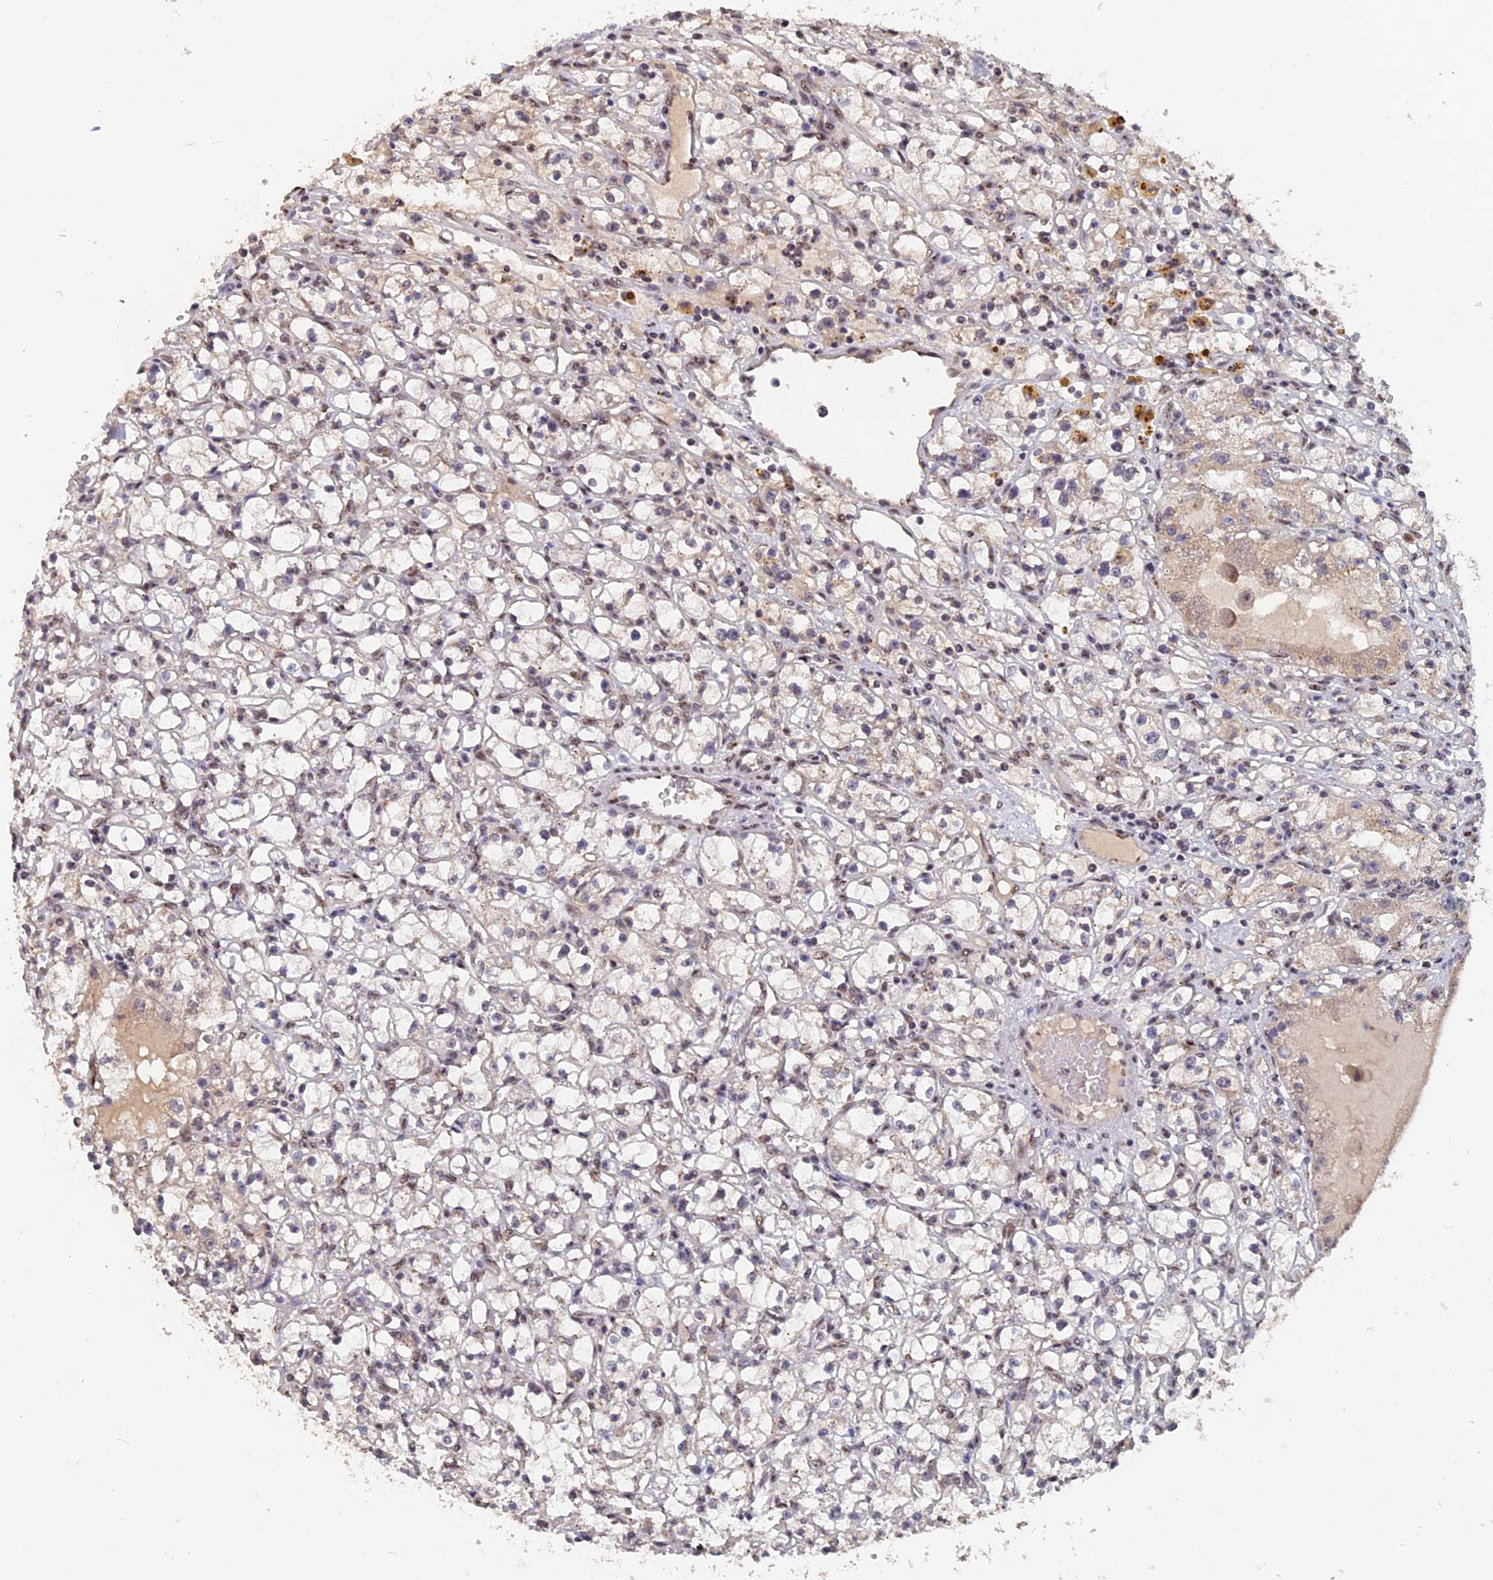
{"staining": {"intensity": "moderate", "quantity": "<25%", "location": "cytoplasmic/membranous,nuclear"}, "tissue": "renal cancer", "cell_type": "Tumor cells", "image_type": "cancer", "snomed": [{"axis": "morphology", "description": "Adenocarcinoma, NOS"}, {"axis": "topography", "description": "Kidney"}], "caption": "Immunohistochemistry of adenocarcinoma (renal) exhibits low levels of moderate cytoplasmic/membranous and nuclear expression in about <25% of tumor cells. Ihc stains the protein of interest in brown and the nuclei are stained blue.", "gene": "PIGQ", "patient": {"sex": "male", "age": 56}}